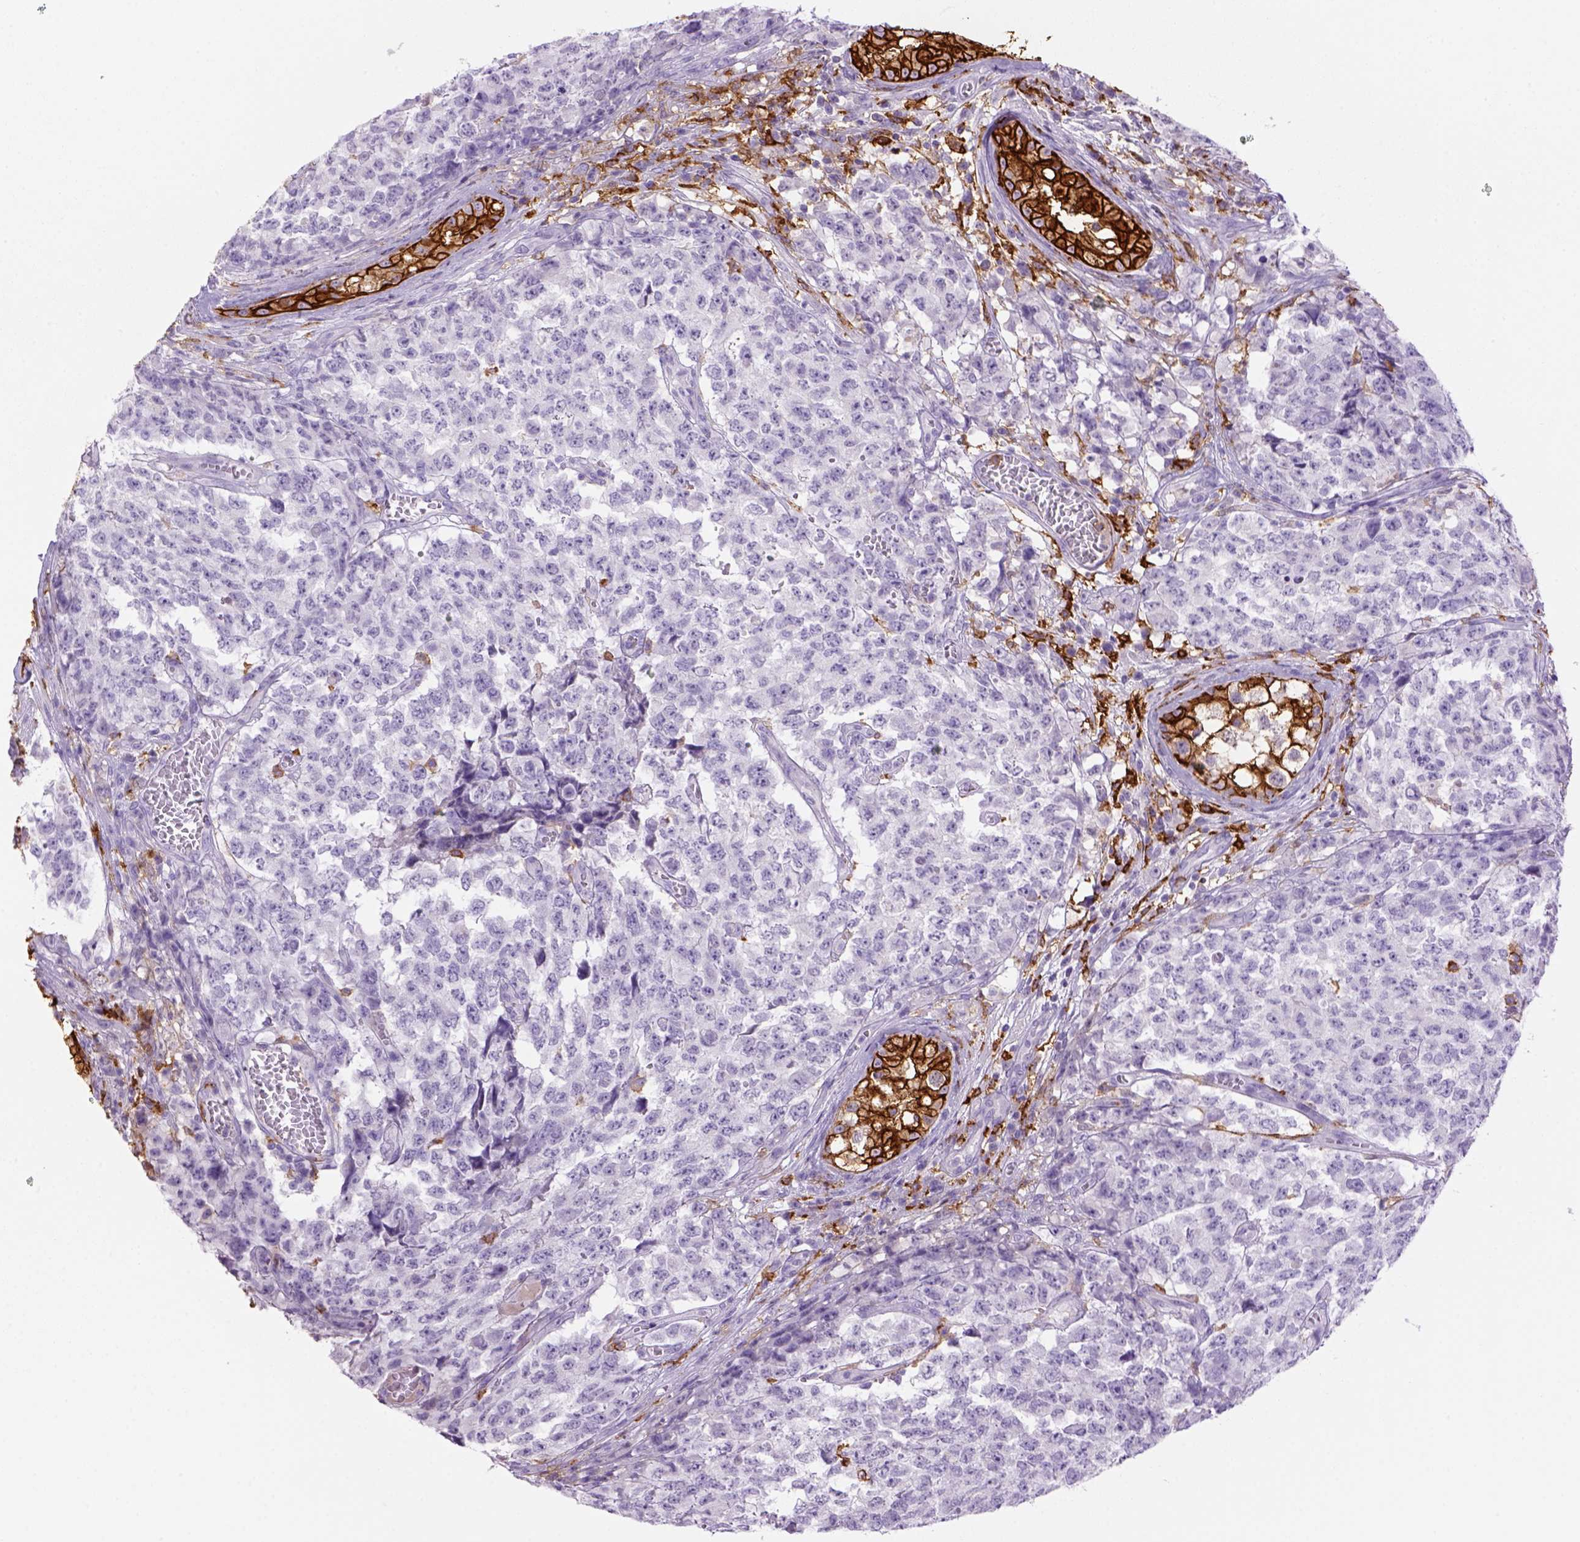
{"staining": {"intensity": "negative", "quantity": "none", "location": "none"}, "tissue": "testis cancer", "cell_type": "Tumor cells", "image_type": "cancer", "snomed": [{"axis": "morphology", "description": "Carcinoma, Embryonal, NOS"}, {"axis": "topography", "description": "Testis"}], "caption": "Testis cancer was stained to show a protein in brown. There is no significant expression in tumor cells.", "gene": "CD14", "patient": {"sex": "male", "age": 23}}